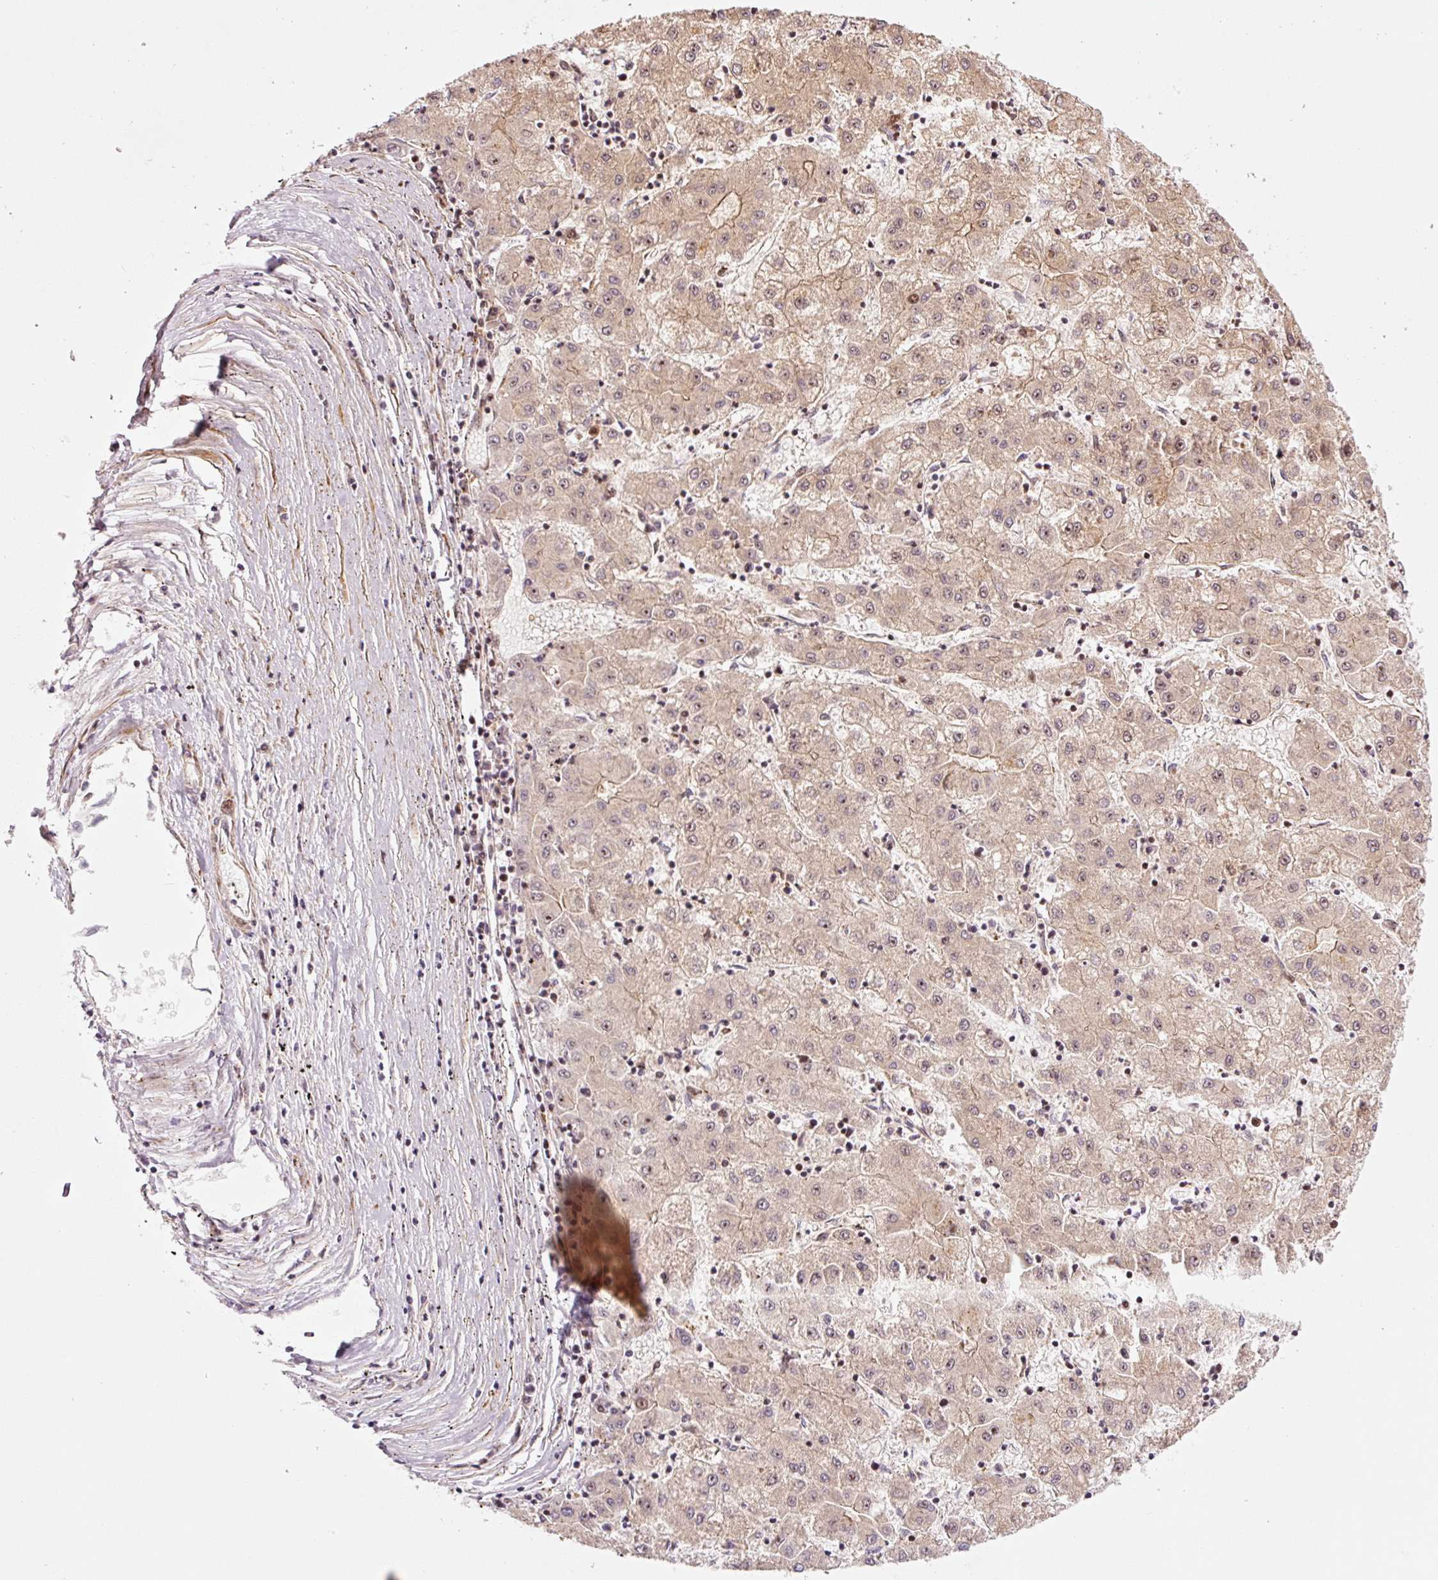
{"staining": {"intensity": "weak", "quantity": "25%-75%", "location": "cytoplasmic/membranous"}, "tissue": "liver cancer", "cell_type": "Tumor cells", "image_type": "cancer", "snomed": [{"axis": "morphology", "description": "Carcinoma, Hepatocellular, NOS"}, {"axis": "topography", "description": "Liver"}], "caption": "Weak cytoplasmic/membranous positivity is identified in approximately 25%-75% of tumor cells in liver cancer (hepatocellular carcinoma).", "gene": "ANKRD20A1", "patient": {"sex": "male", "age": 72}}